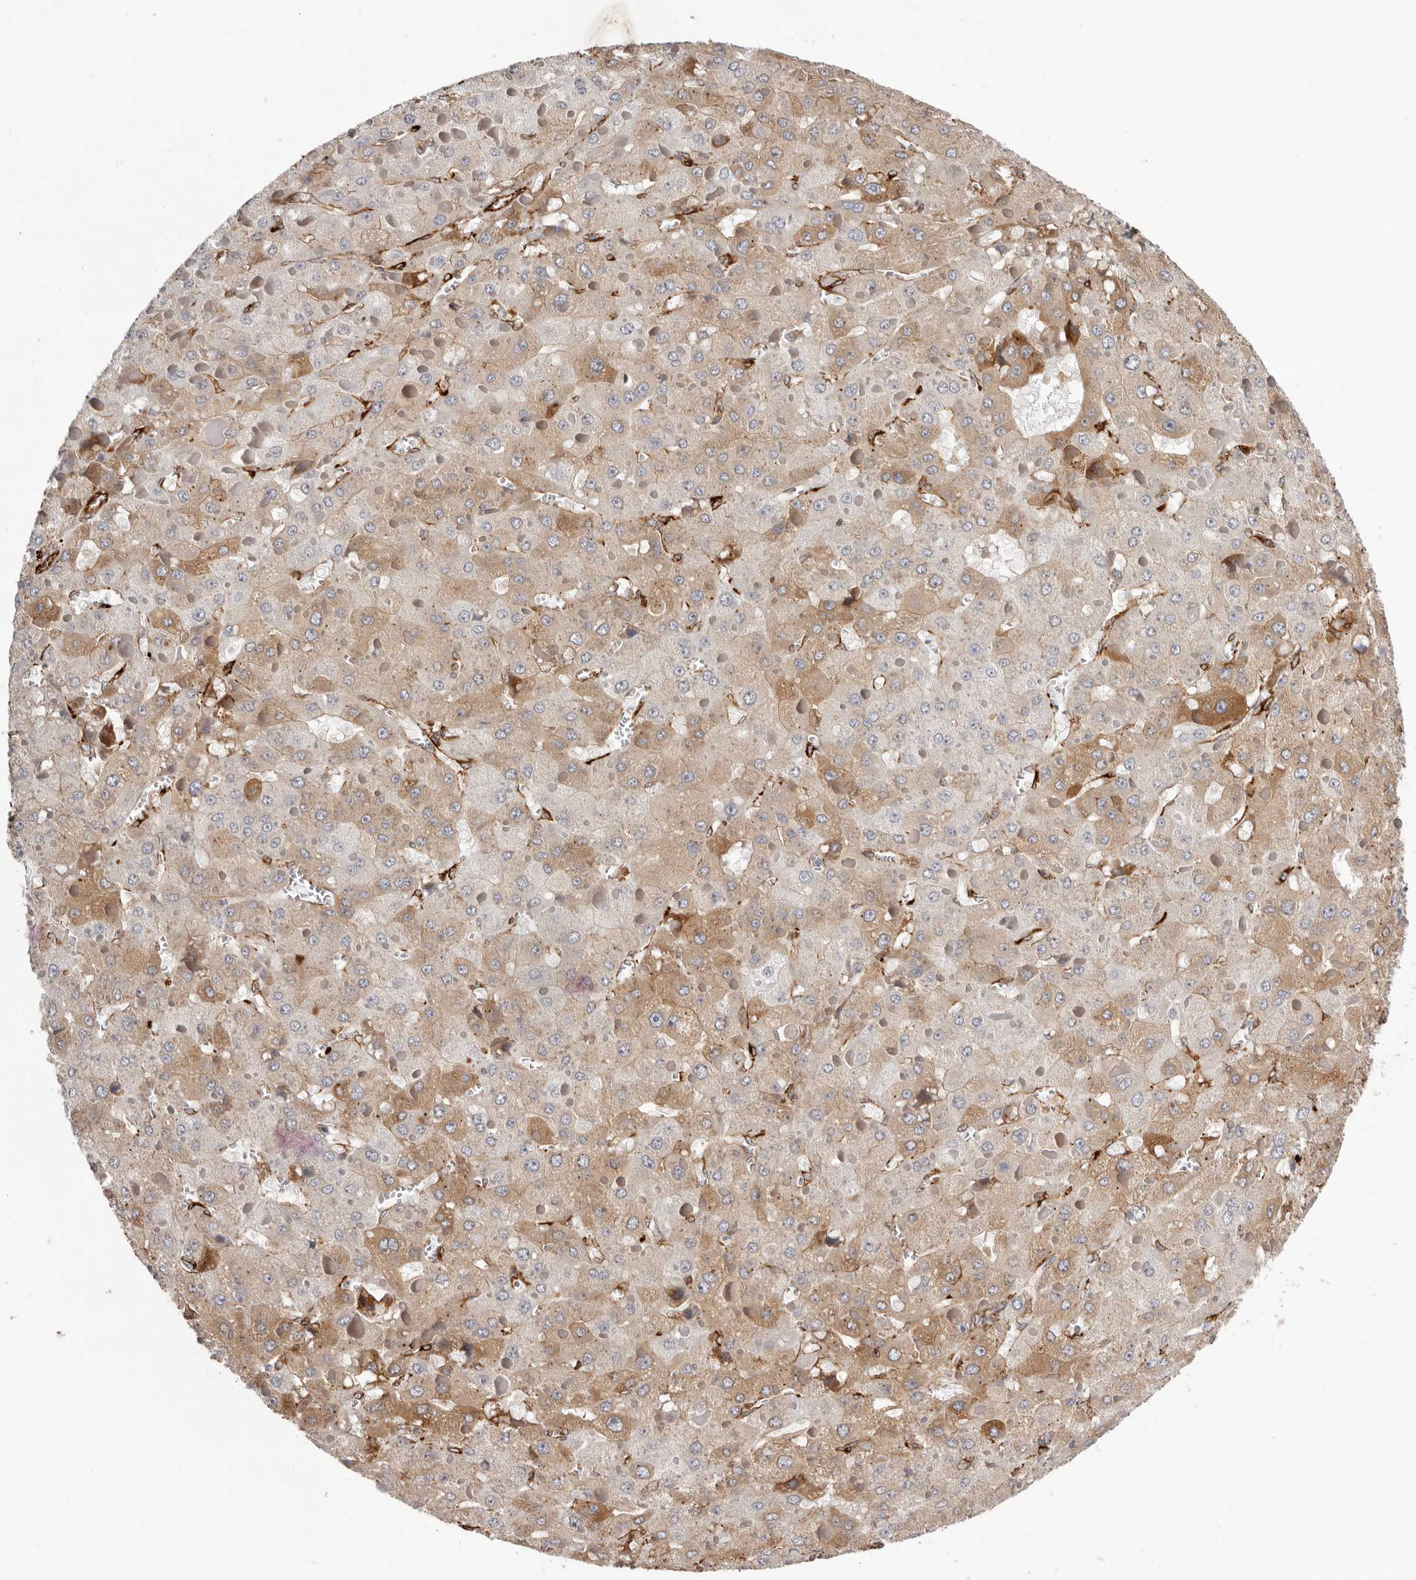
{"staining": {"intensity": "moderate", "quantity": "25%-75%", "location": "cytoplasmic/membranous"}, "tissue": "liver cancer", "cell_type": "Tumor cells", "image_type": "cancer", "snomed": [{"axis": "morphology", "description": "Carcinoma, Hepatocellular, NOS"}, {"axis": "topography", "description": "Liver"}], "caption": "This is an image of immunohistochemistry staining of hepatocellular carcinoma (liver), which shows moderate staining in the cytoplasmic/membranous of tumor cells.", "gene": "WDTC1", "patient": {"sex": "female", "age": 73}}